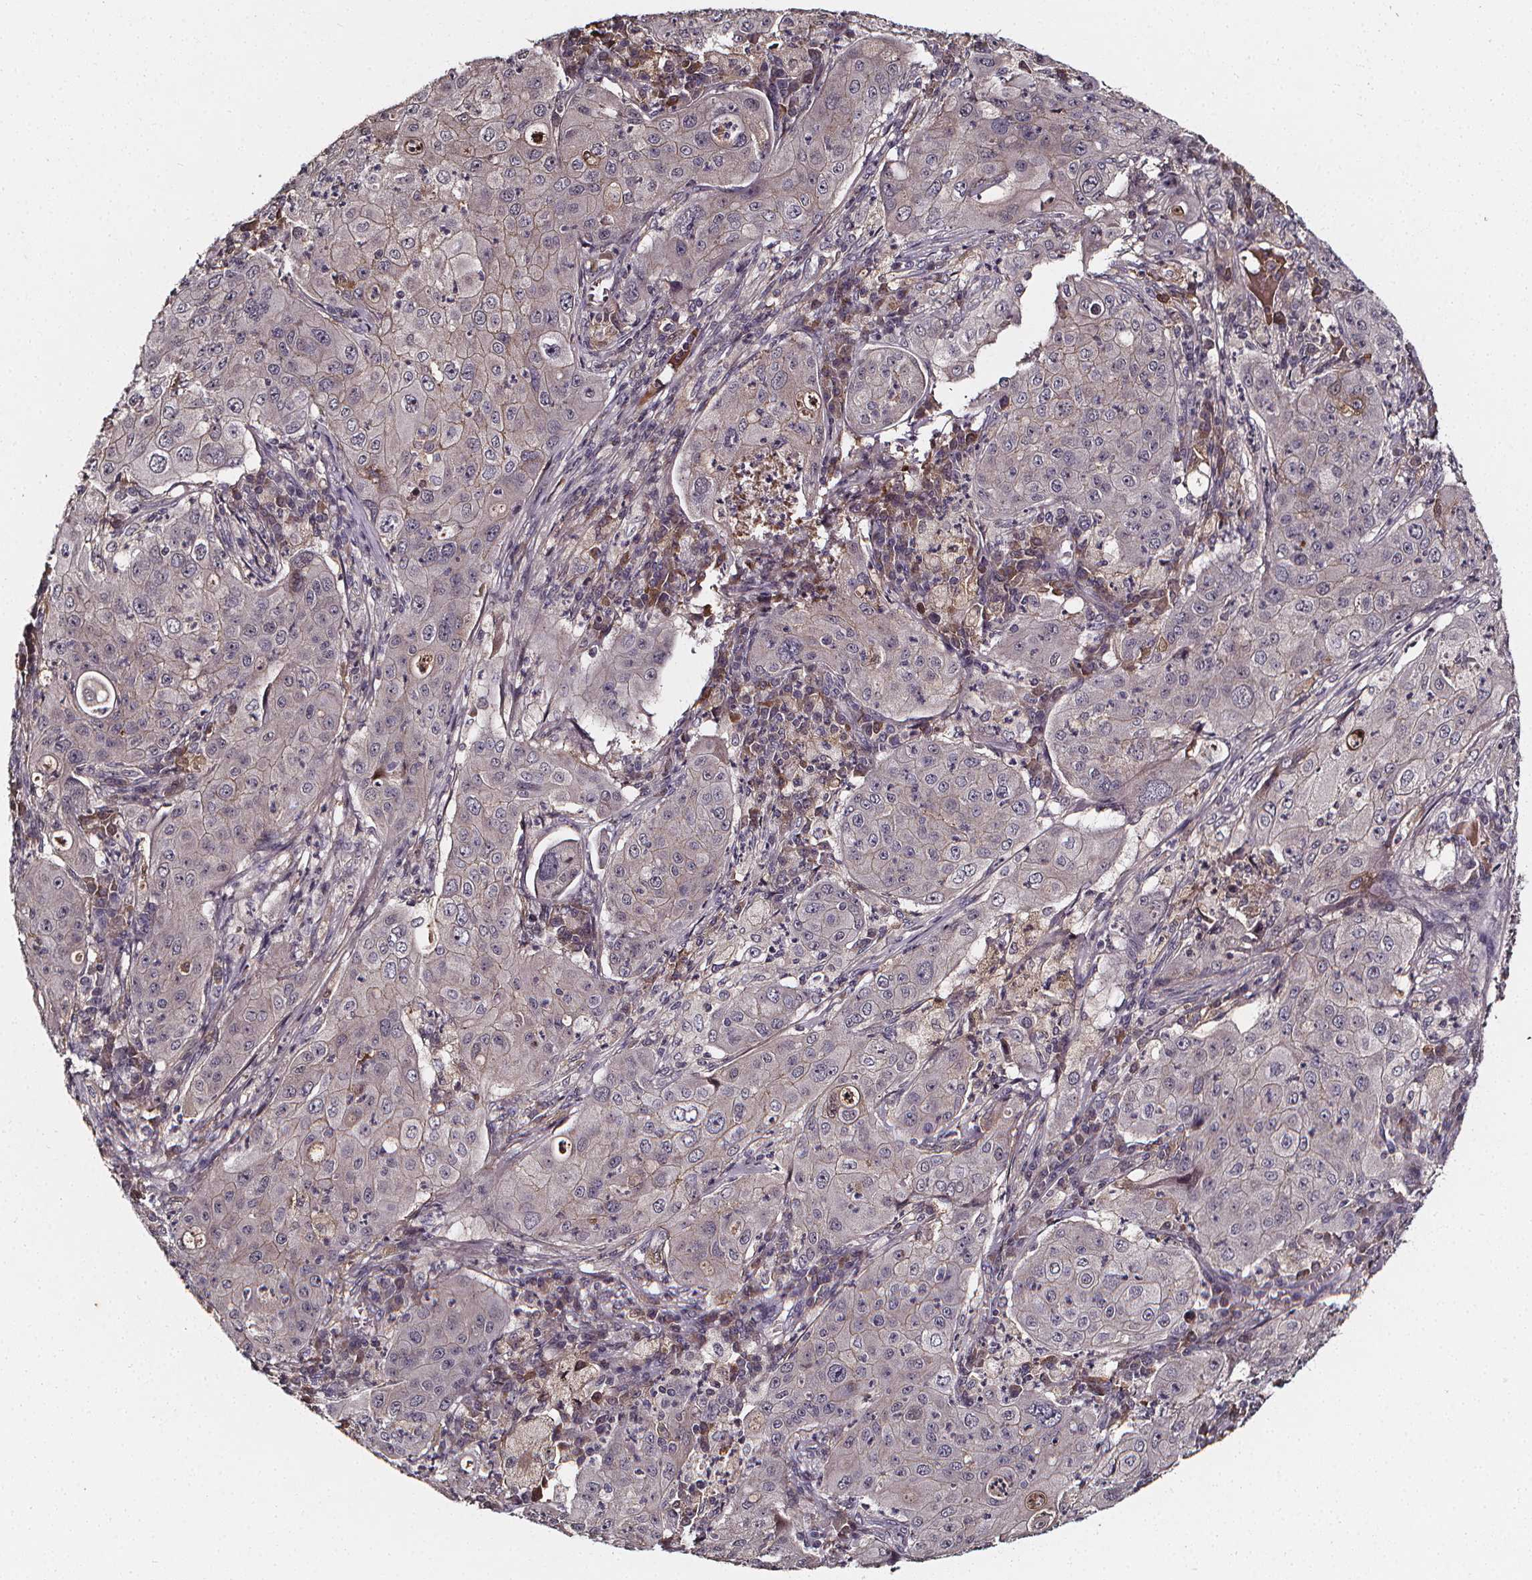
{"staining": {"intensity": "negative", "quantity": "none", "location": "none"}, "tissue": "lung cancer", "cell_type": "Tumor cells", "image_type": "cancer", "snomed": [{"axis": "morphology", "description": "Squamous cell carcinoma, NOS"}, {"axis": "topography", "description": "Lung"}], "caption": "An image of lung squamous cell carcinoma stained for a protein demonstrates no brown staining in tumor cells.", "gene": "SPAG8", "patient": {"sex": "female", "age": 59}}